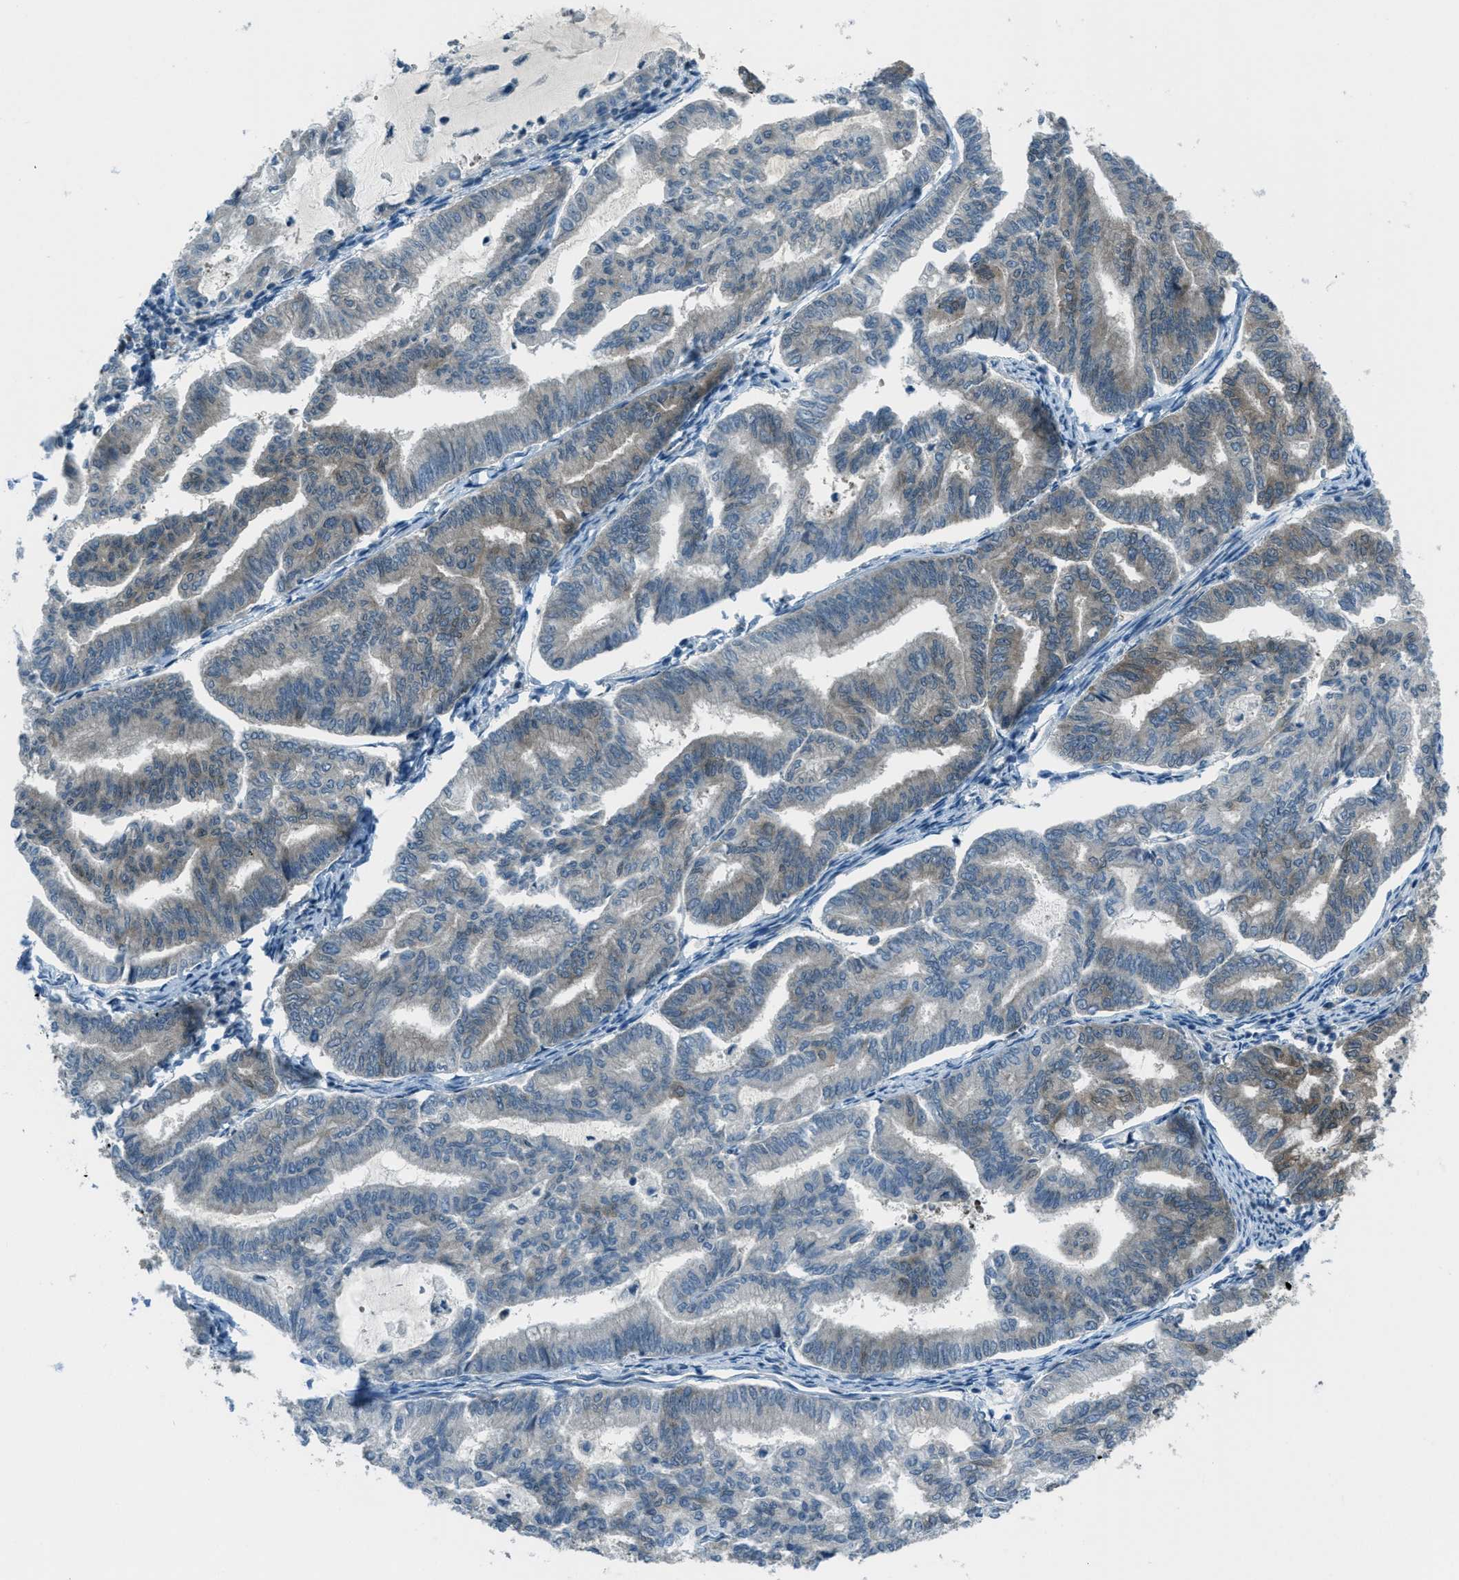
{"staining": {"intensity": "weak", "quantity": "<25%", "location": "cytoplasmic/membranous"}, "tissue": "endometrial cancer", "cell_type": "Tumor cells", "image_type": "cancer", "snomed": [{"axis": "morphology", "description": "Adenocarcinoma, NOS"}, {"axis": "topography", "description": "Endometrium"}], "caption": "Immunohistochemical staining of endometrial adenocarcinoma exhibits no significant expression in tumor cells.", "gene": "ASAP2", "patient": {"sex": "female", "age": 79}}